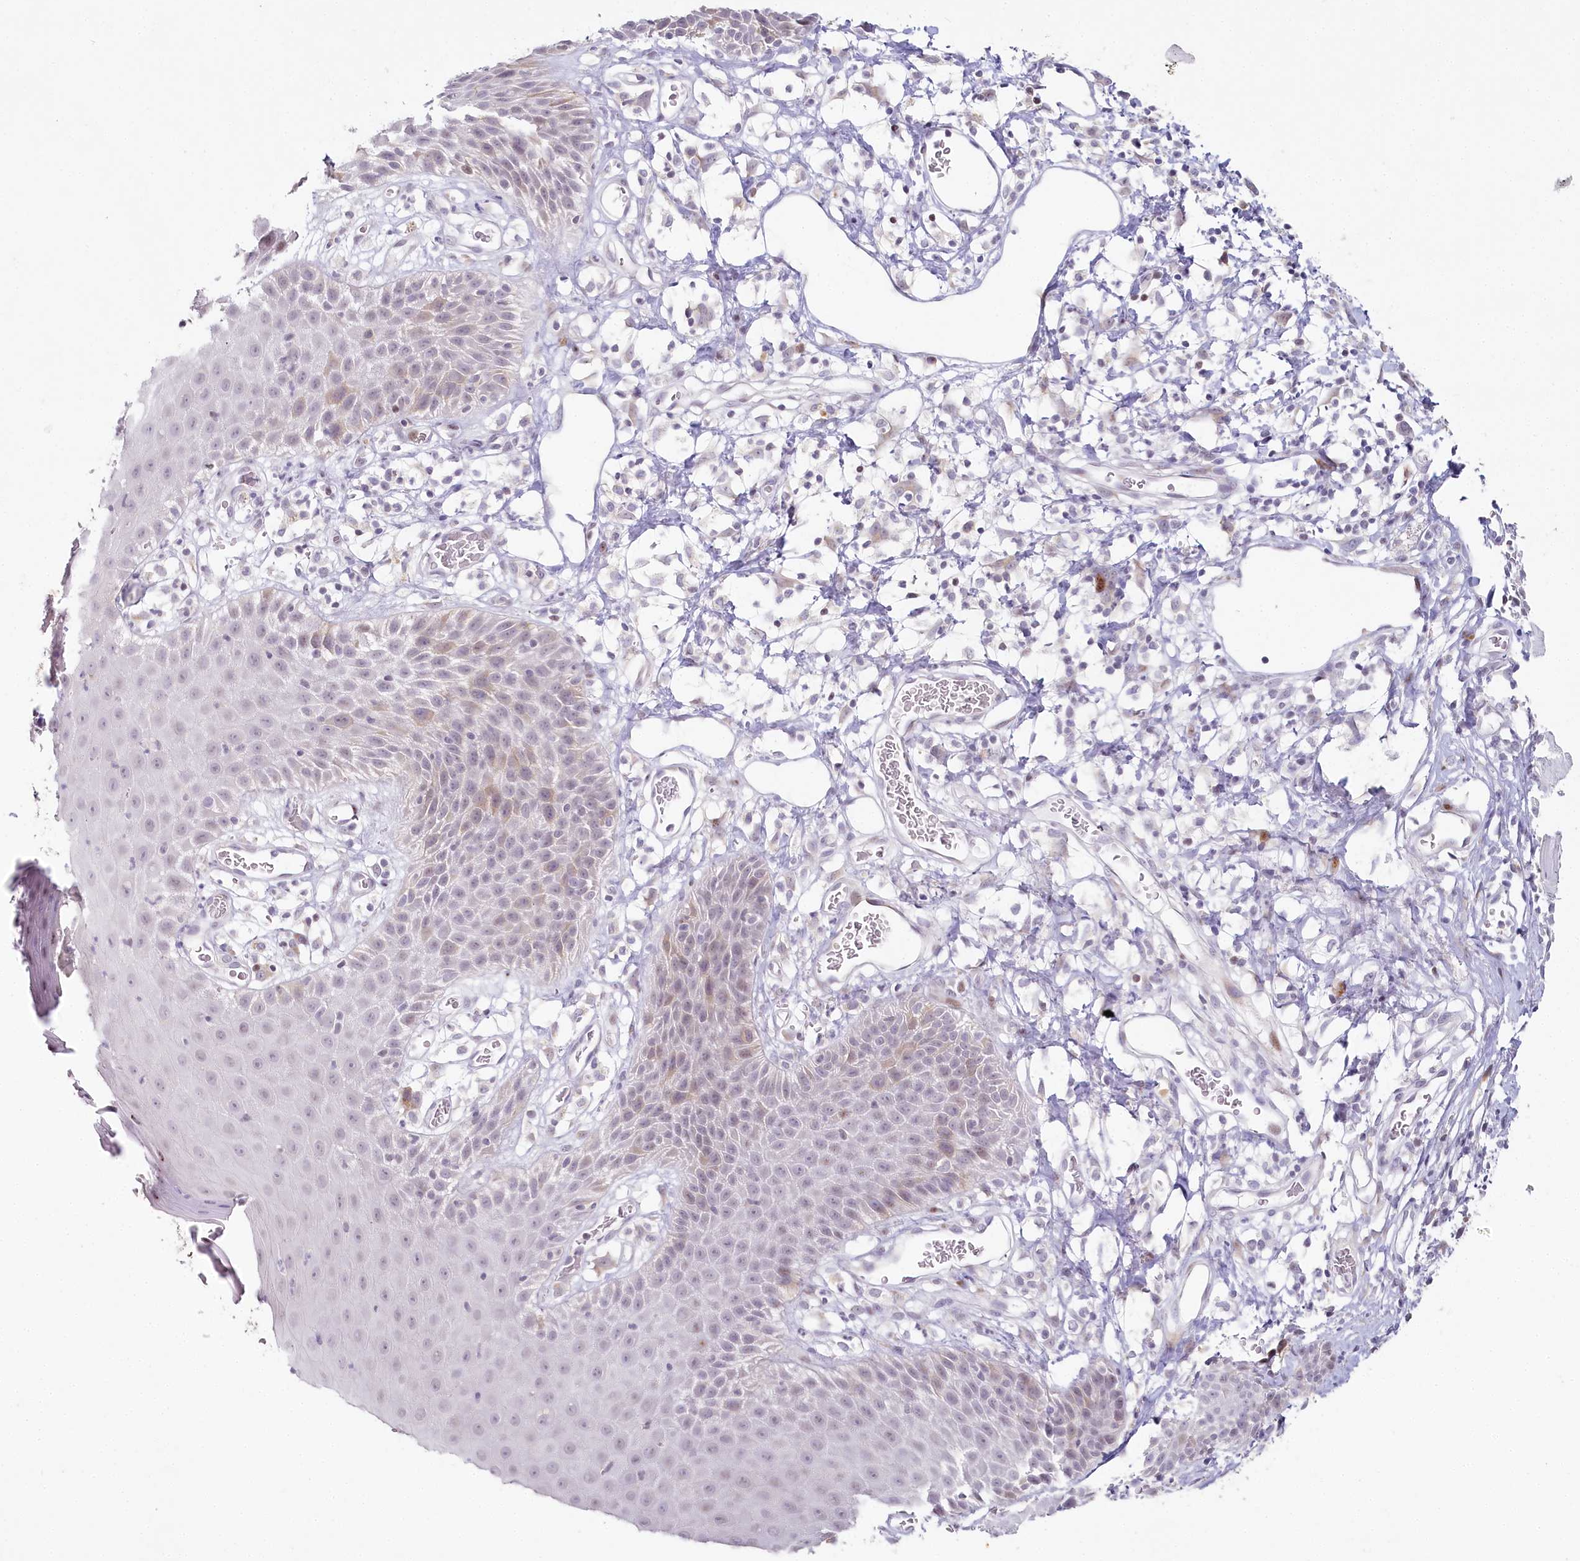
{"staining": {"intensity": "moderate", "quantity": "<25%", "location": "cytoplasmic/membranous"}, "tissue": "skin", "cell_type": "Epidermal cells", "image_type": "normal", "snomed": [{"axis": "morphology", "description": "Normal tissue, NOS"}, {"axis": "topography", "description": "Vulva"}], "caption": "A brown stain highlights moderate cytoplasmic/membranous positivity of a protein in epidermal cells of normal skin. (brown staining indicates protein expression, while blue staining denotes nuclei).", "gene": "HPD", "patient": {"sex": "female", "age": 68}}